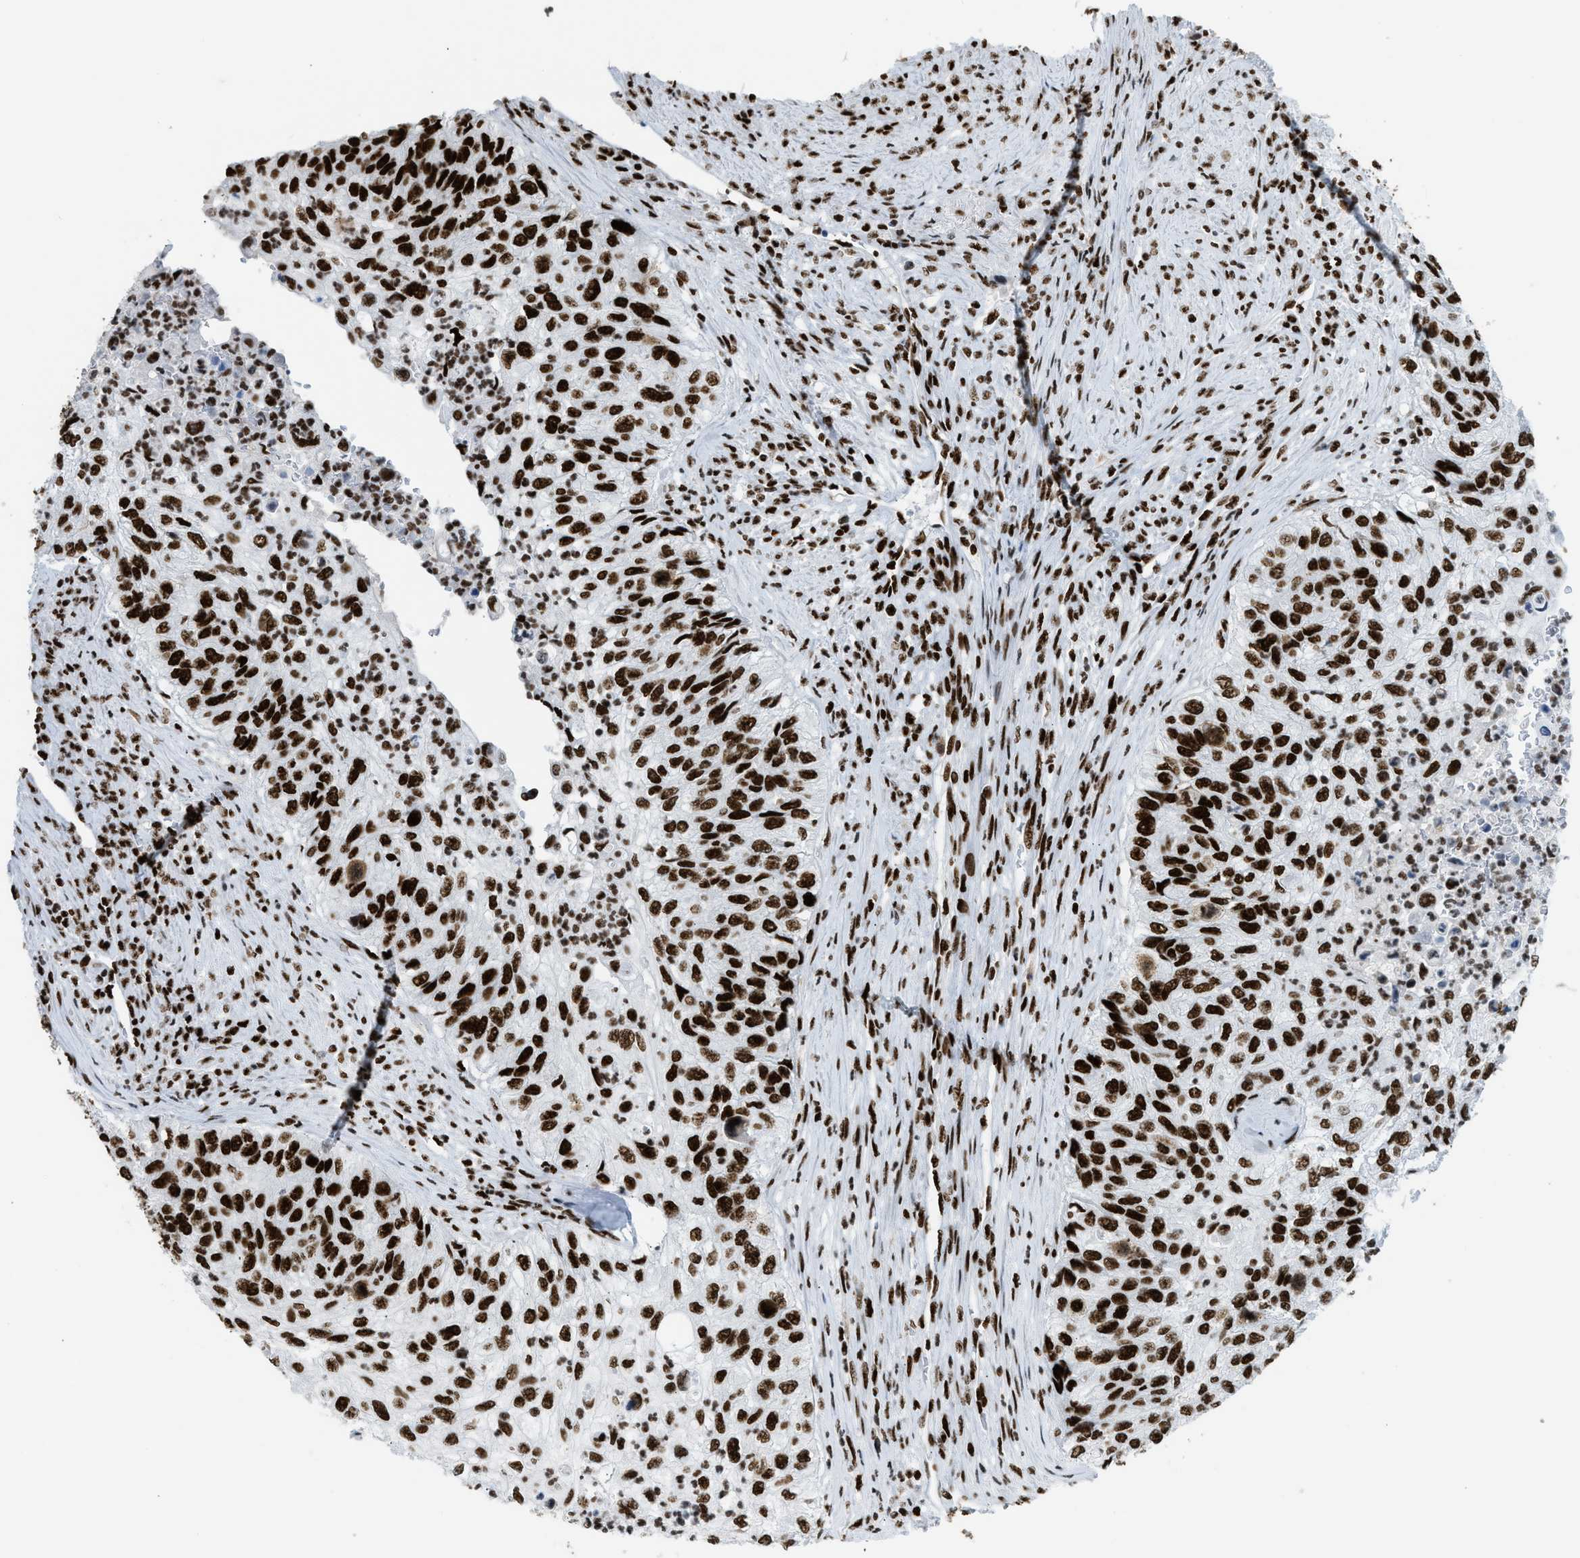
{"staining": {"intensity": "strong", "quantity": ">75%", "location": "nuclear"}, "tissue": "urothelial cancer", "cell_type": "Tumor cells", "image_type": "cancer", "snomed": [{"axis": "morphology", "description": "Urothelial carcinoma, High grade"}, {"axis": "topography", "description": "Urinary bladder"}], "caption": "Strong nuclear protein expression is identified in approximately >75% of tumor cells in urothelial cancer.", "gene": "PIF1", "patient": {"sex": "female", "age": 60}}